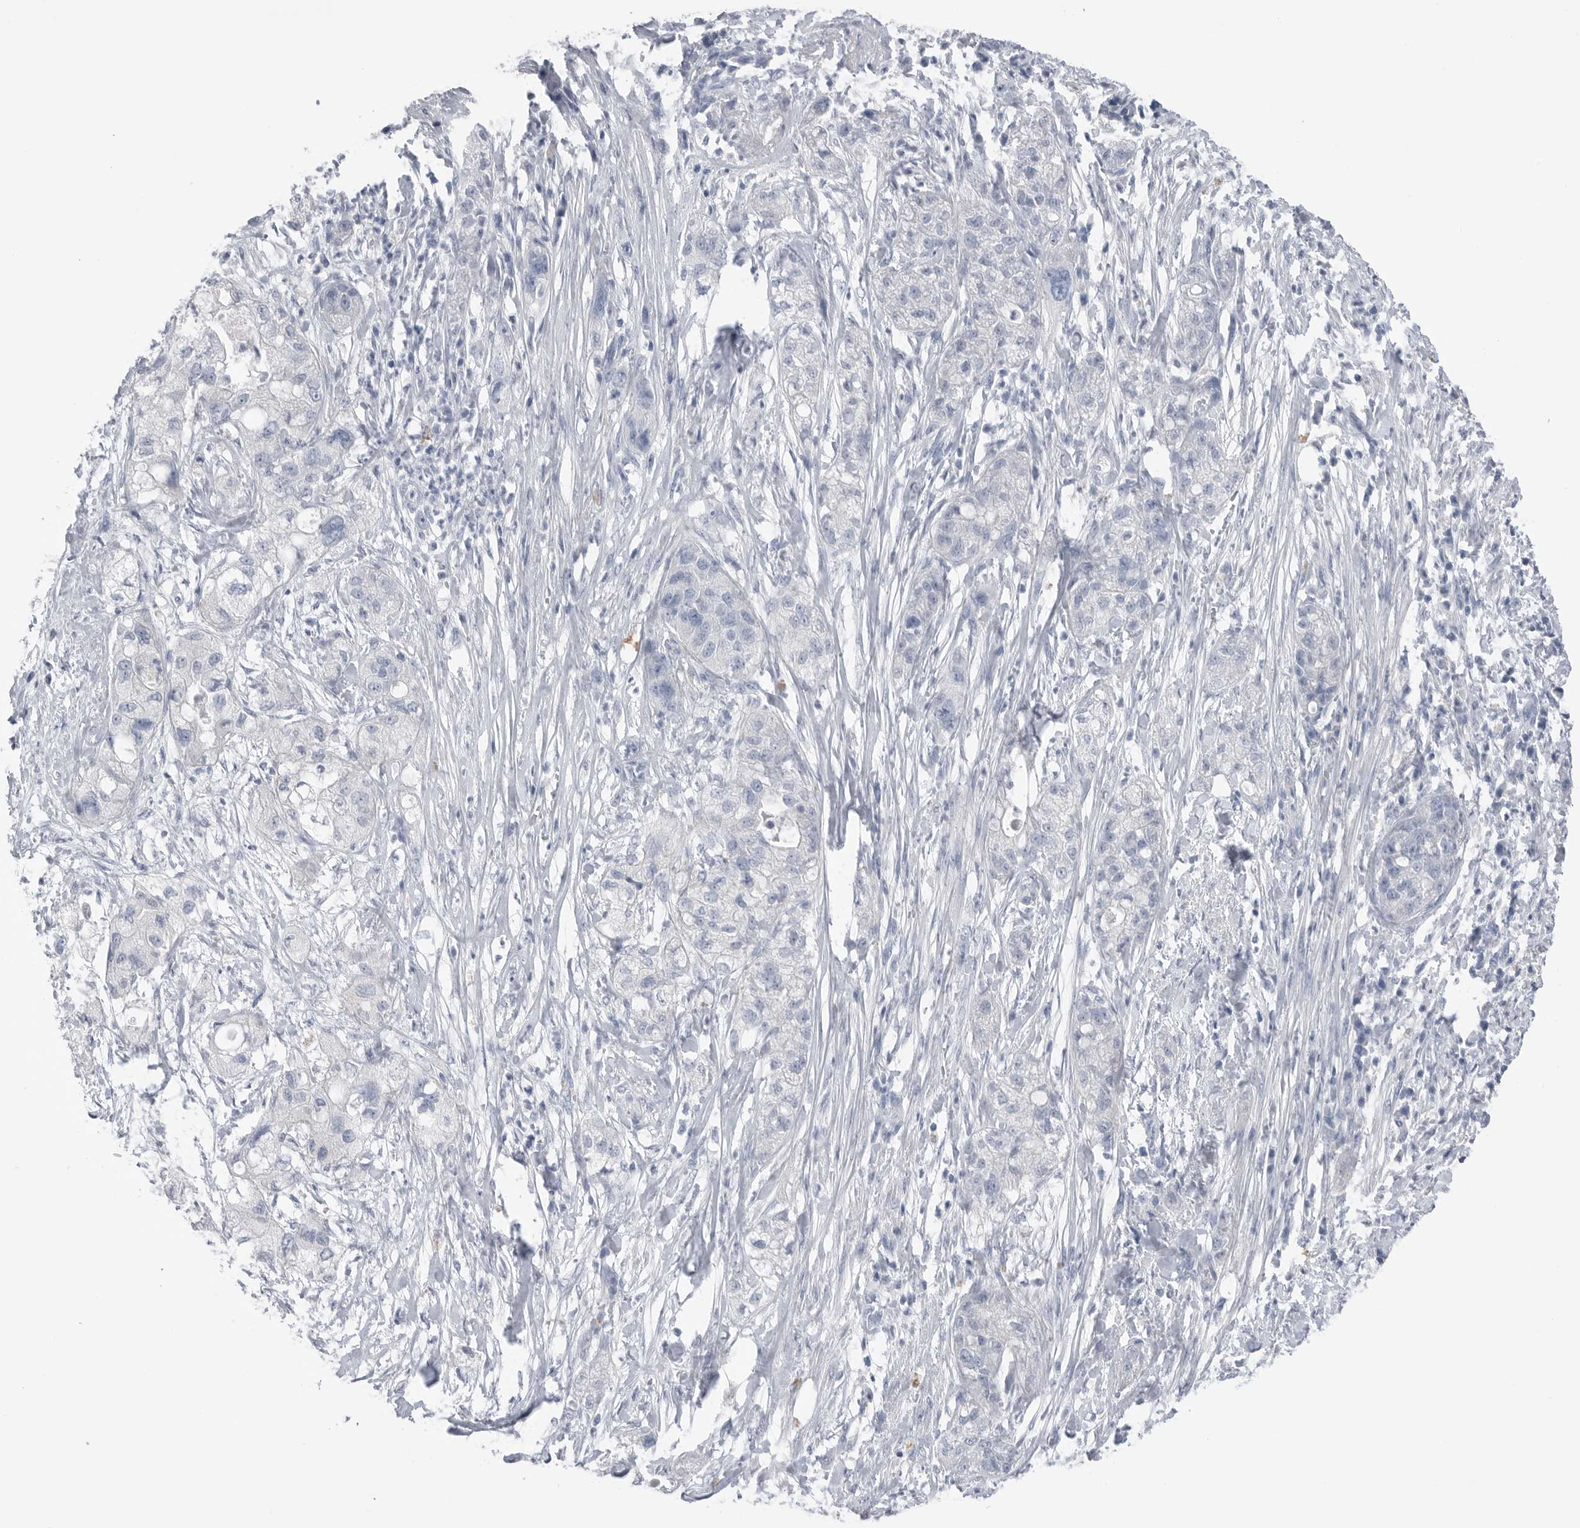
{"staining": {"intensity": "negative", "quantity": "none", "location": "none"}, "tissue": "pancreatic cancer", "cell_type": "Tumor cells", "image_type": "cancer", "snomed": [{"axis": "morphology", "description": "Adenocarcinoma, NOS"}, {"axis": "topography", "description": "Pancreas"}], "caption": "IHC histopathology image of neoplastic tissue: pancreatic cancer stained with DAB reveals no significant protein expression in tumor cells.", "gene": "ABHD12", "patient": {"sex": "female", "age": 78}}